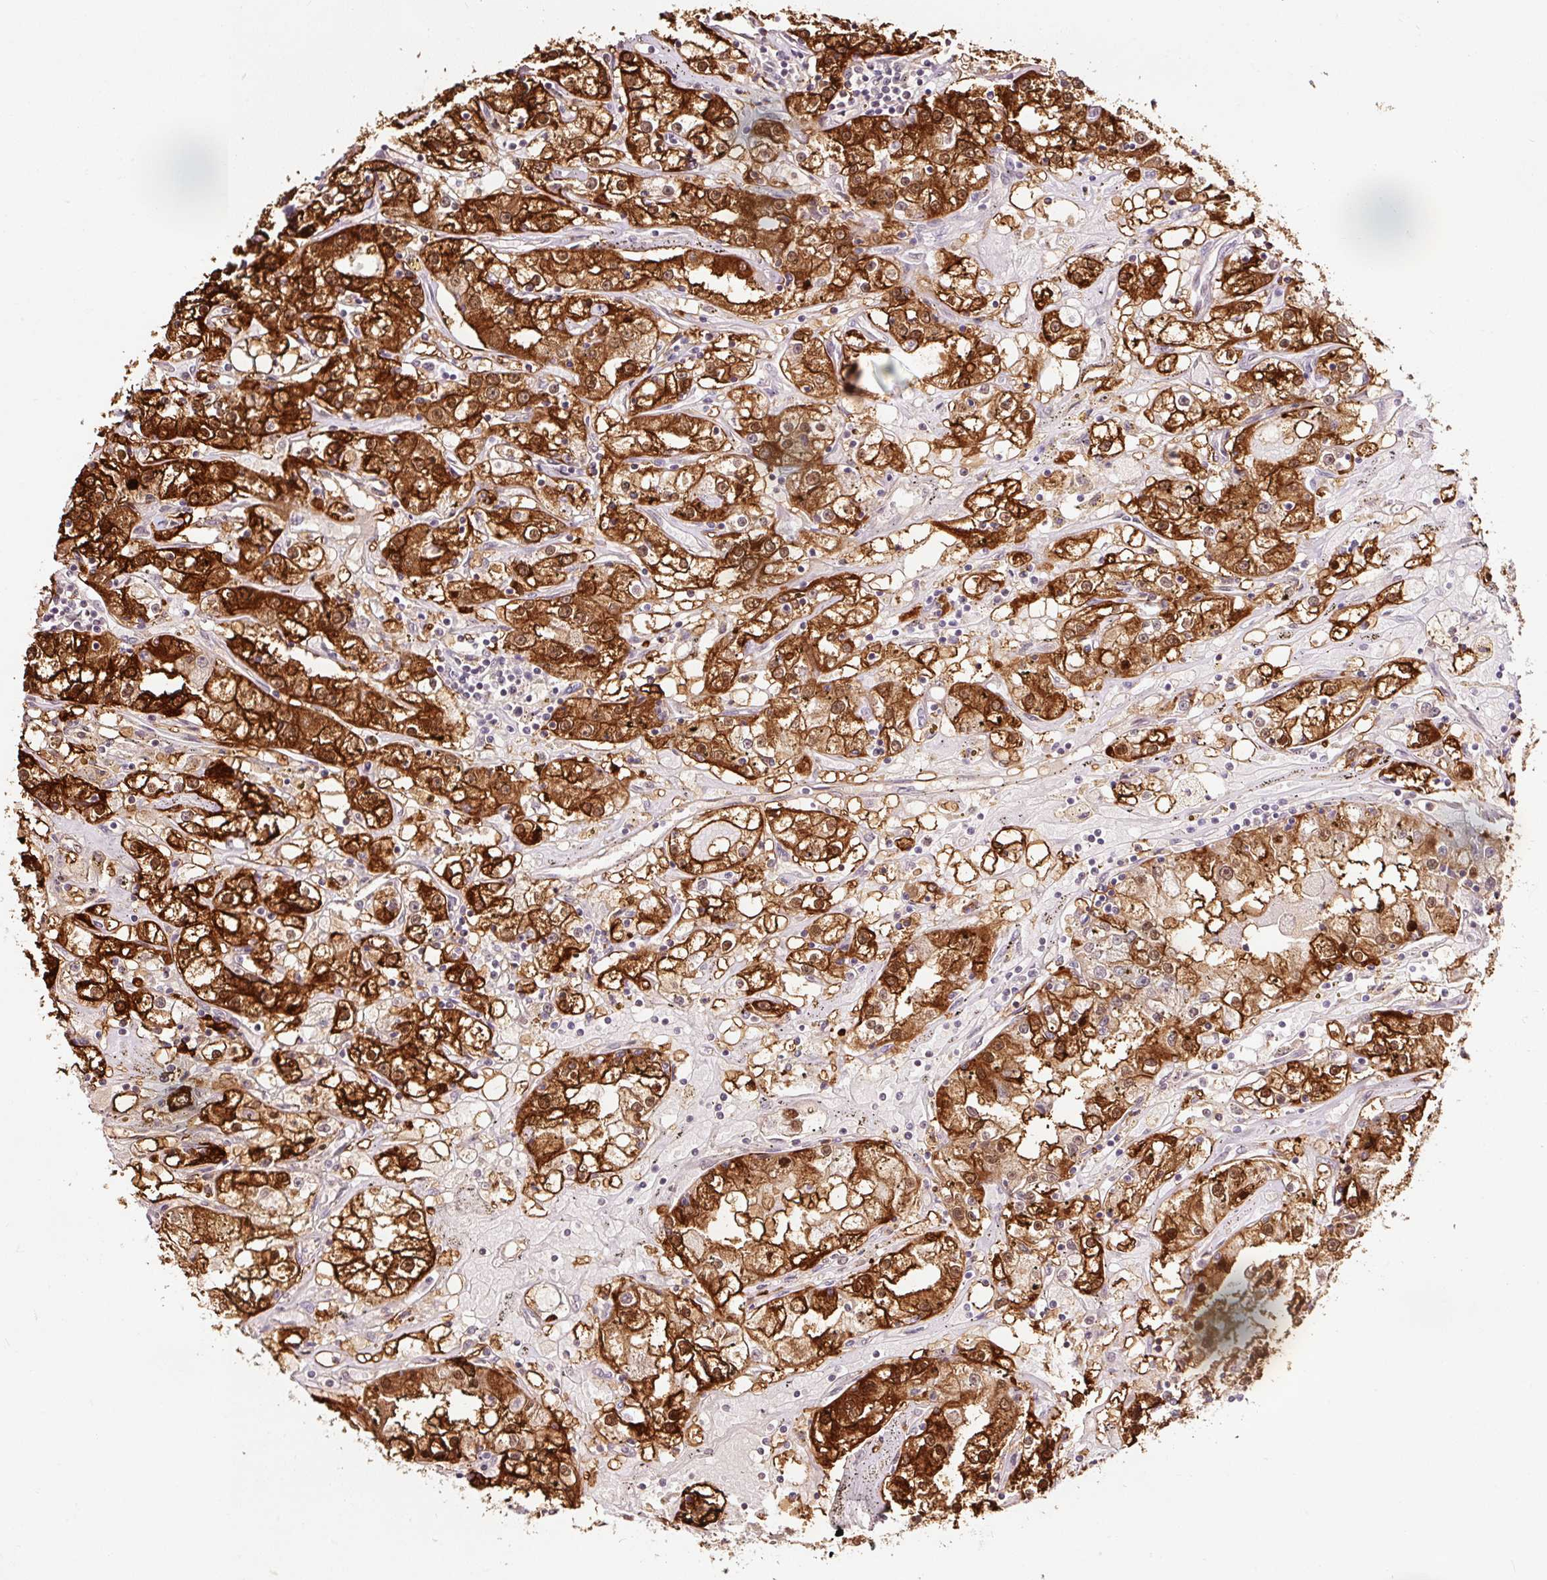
{"staining": {"intensity": "strong", "quantity": ">75%", "location": "cytoplasmic/membranous,nuclear"}, "tissue": "renal cancer", "cell_type": "Tumor cells", "image_type": "cancer", "snomed": [{"axis": "morphology", "description": "Adenocarcinoma, NOS"}, {"axis": "topography", "description": "Kidney"}], "caption": "Renal cancer (adenocarcinoma) was stained to show a protein in brown. There is high levels of strong cytoplasmic/membranous and nuclear positivity in approximately >75% of tumor cells.", "gene": "FBXL14", "patient": {"sex": "male", "age": 56}}